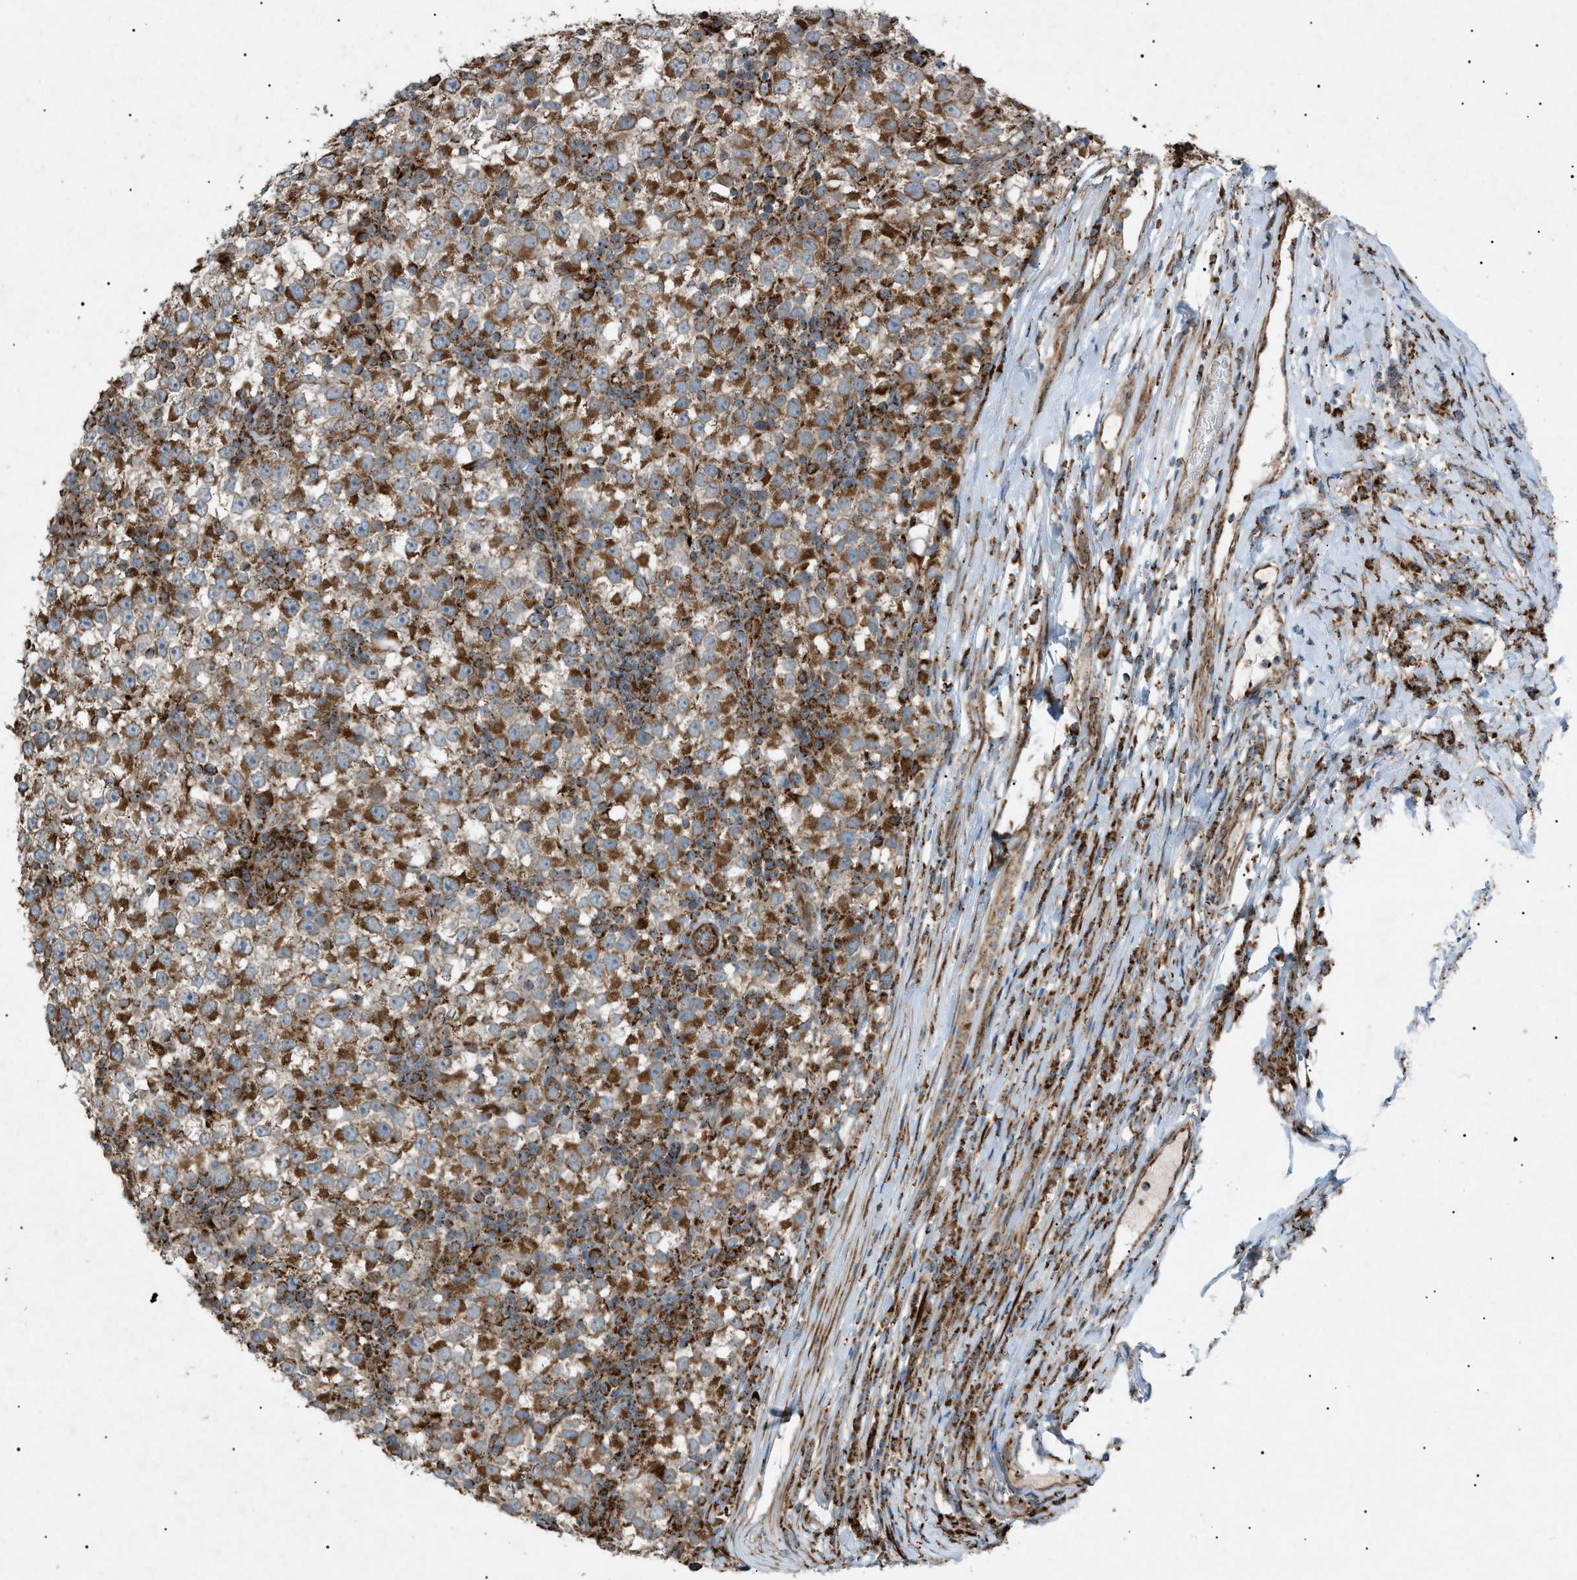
{"staining": {"intensity": "moderate", "quantity": ">75%", "location": "cytoplasmic/membranous"}, "tissue": "testis cancer", "cell_type": "Tumor cells", "image_type": "cancer", "snomed": [{"axis": "morphology", "description": "Seminoma, NOS"}, {"axis": "topography", "description": "Testis"}], "caption": "Testis seminoma was stained to show a protein in brown. There is medium levels of moderate cytoplasmic/membranous expression in about >75% of tumor cells.", "gene": "C1GALT1C1", "patient": {"sex": "male", "age": 65}}